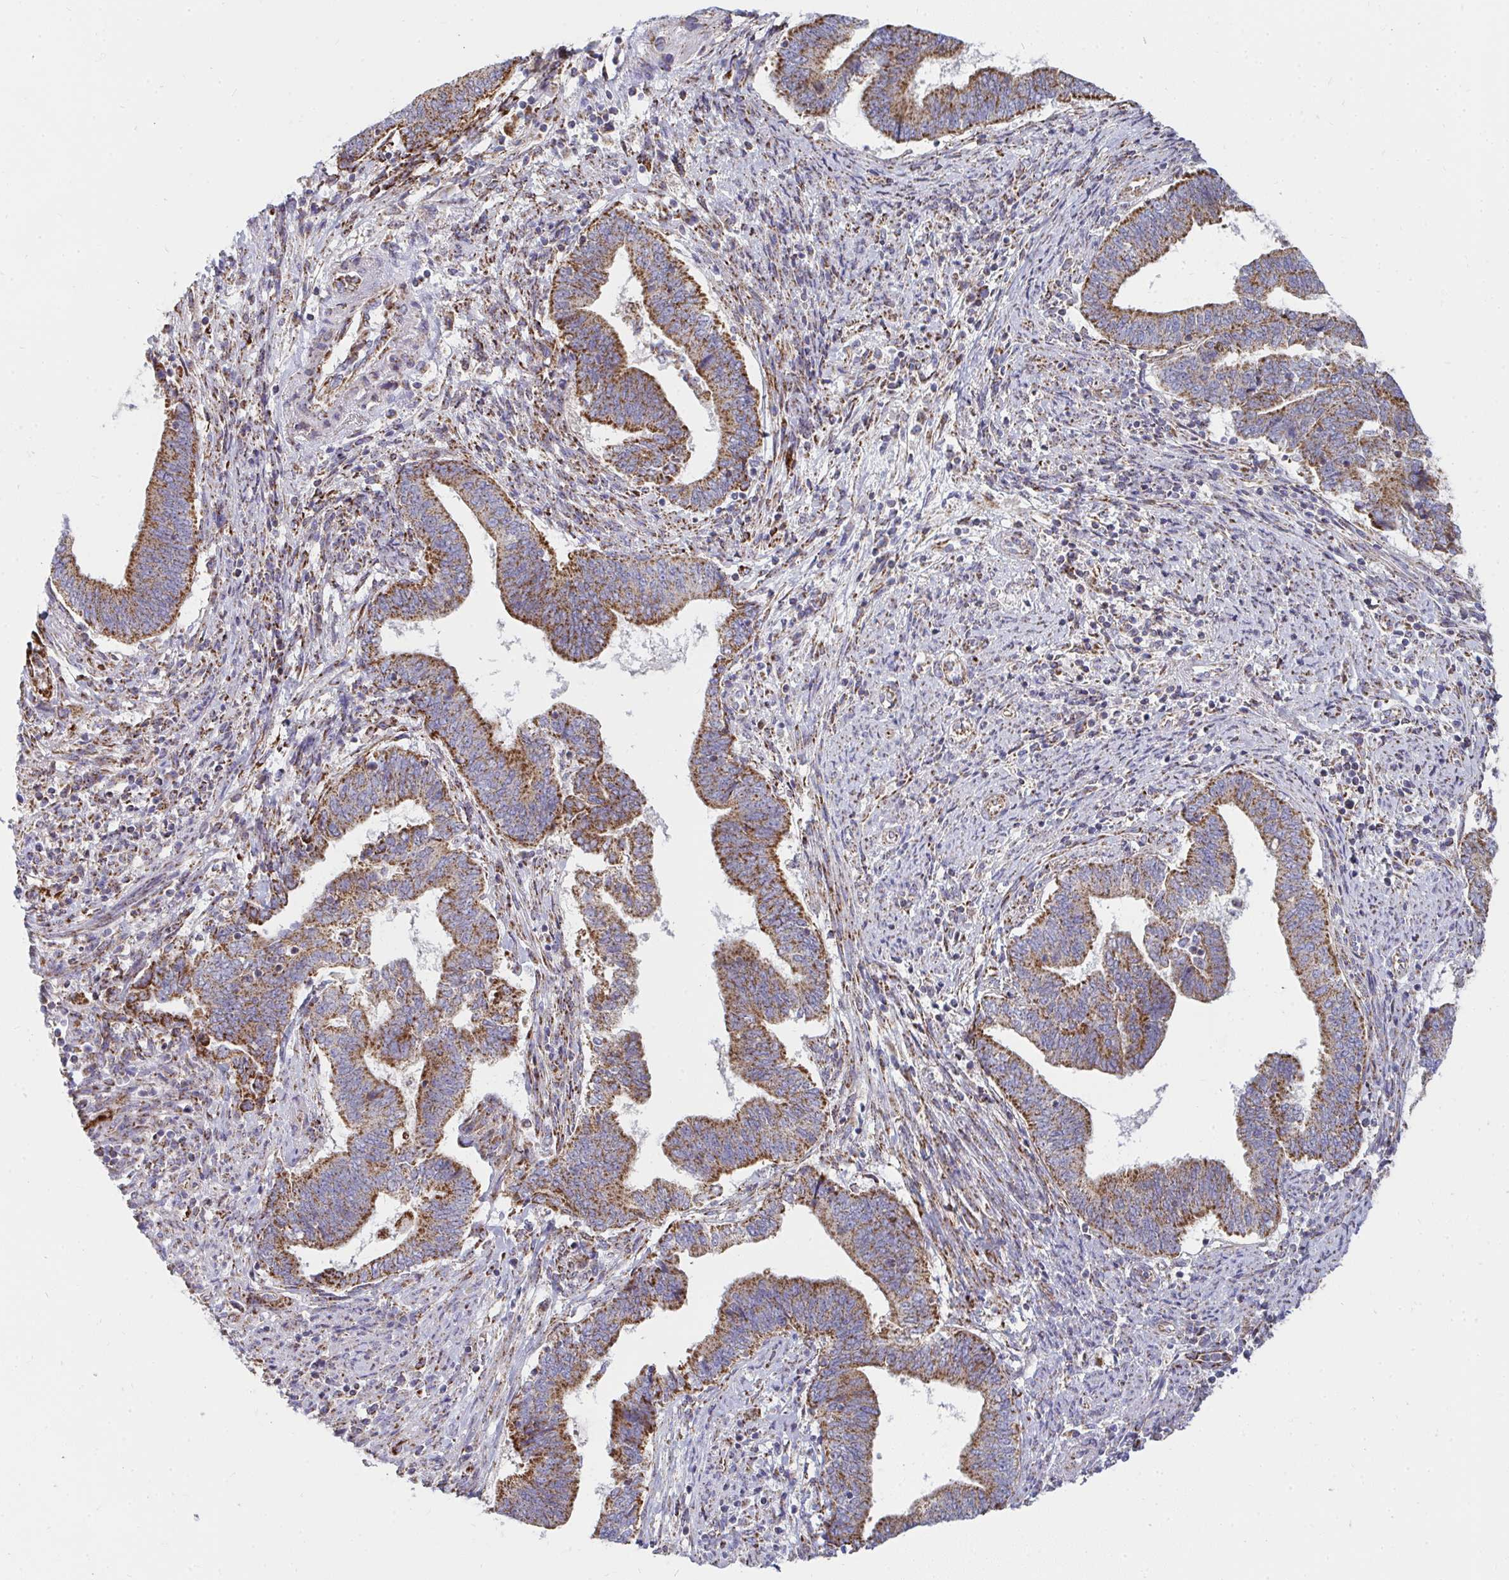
{"staining": {"intensity": "strong", "quantity": "25%-75%", "location": "cytoplasmic/membranous"}, "tissue": "endometrial cancer", "cell_type": "Tumor cells", "image_type": "cancer", "snomed": [{"axis": "morphology", "description": "Adenocarcinoma, NOS"}, {"axis": "topography", "description": "Endometrium"}], "caption": "Tumor cells exhibit high levels of strong cytoplasmic/membranous expression in about 25%-75% of cells in endometrial adenocarcinoma.", "gene": "FAHD1", "patient": {"sex": "female", "age": 65}}